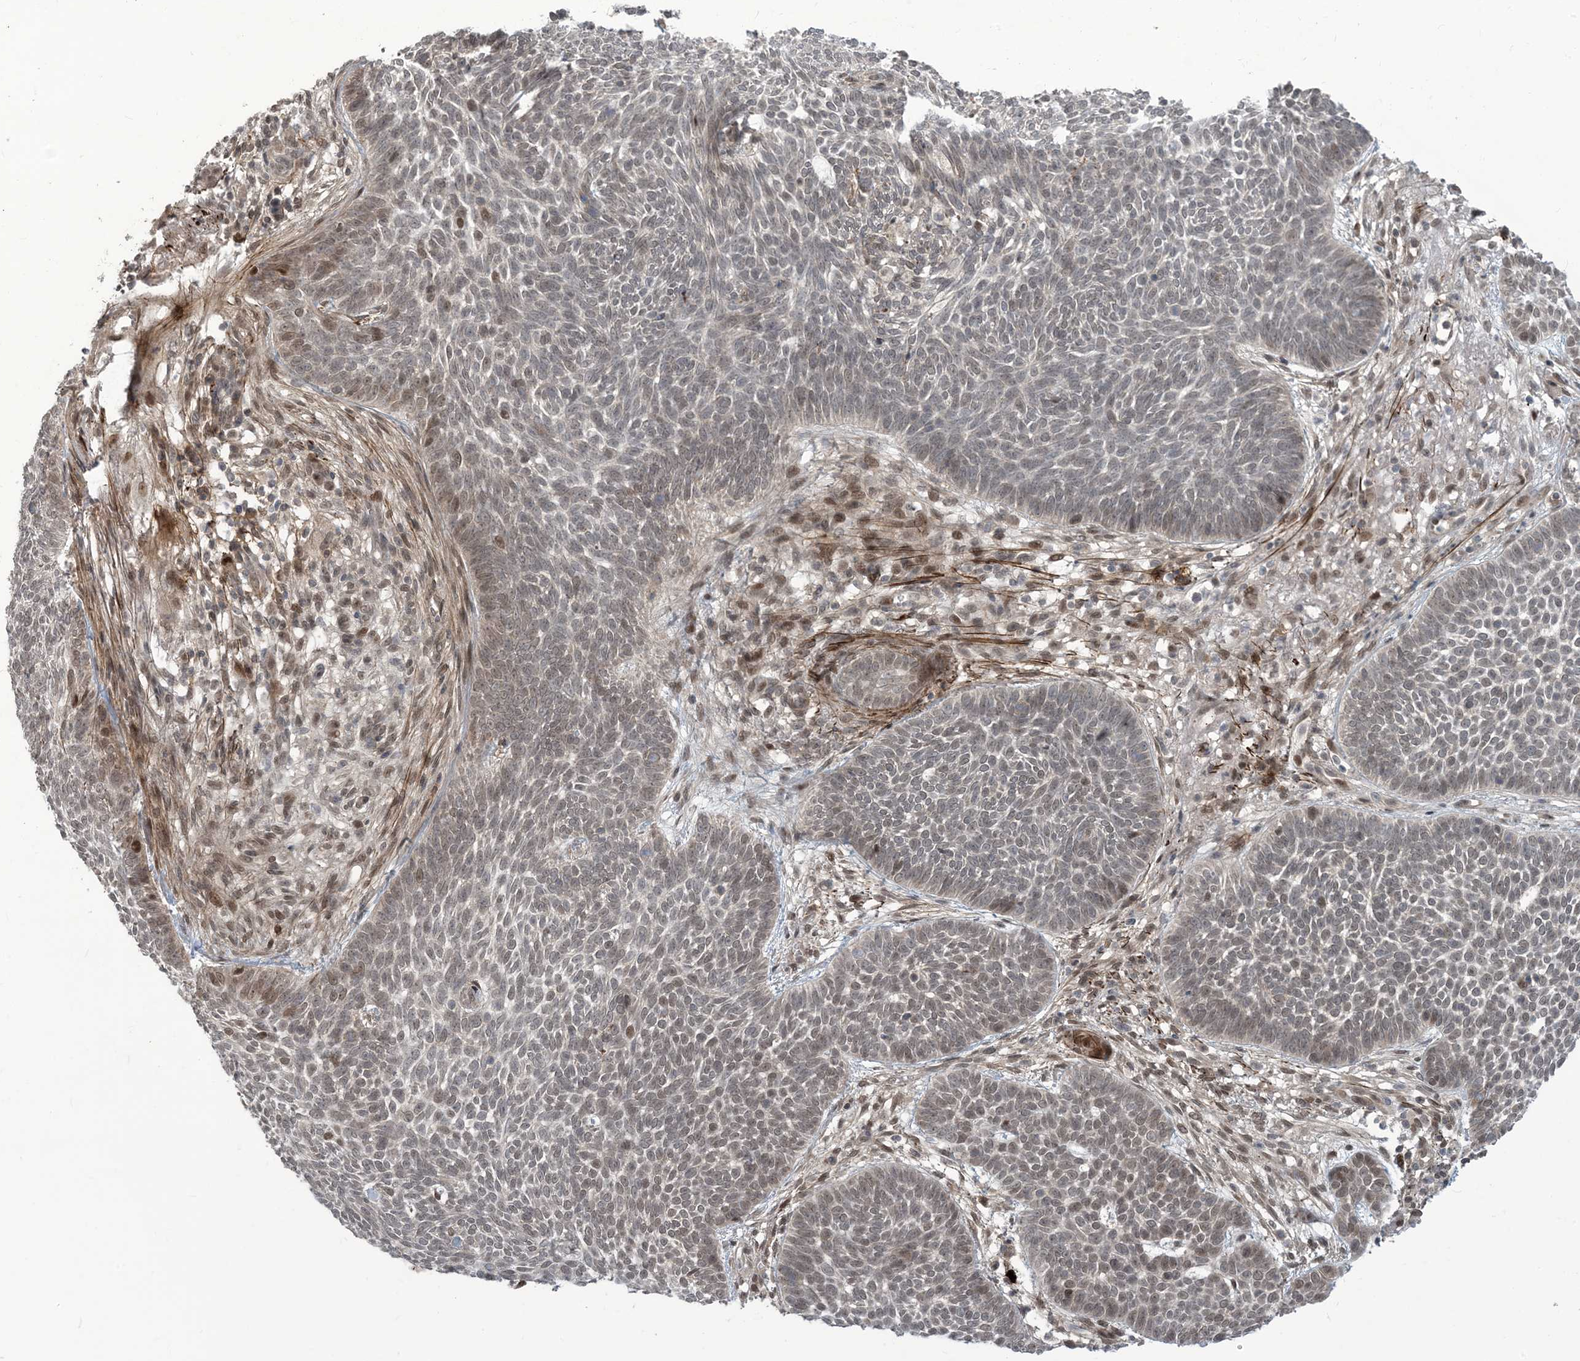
{"staining": {"intensity": "weak", "quantity": "25%-75%", "location": "nuclear"}, "tissue": "skin cancer", "cell_type": "Tumor cells", "image_type": "cancer", "snomed": [{"axis": "morphology", "description": "Normal tissue, NOS"}, {"axis": "morphology", "description": "Basal cell carcinoma"}, {"axis": "topography", "description": "Skin"}], "caption": "DAB (3,3'-diaminobenzidine) immunohistochemical staining of skin cancer demonstrates weak nuclear protein staining in approximately 25%-75% of tumor cells.", "gene": "LAGE3", "patient": {"sex": "male", "age": 64}}